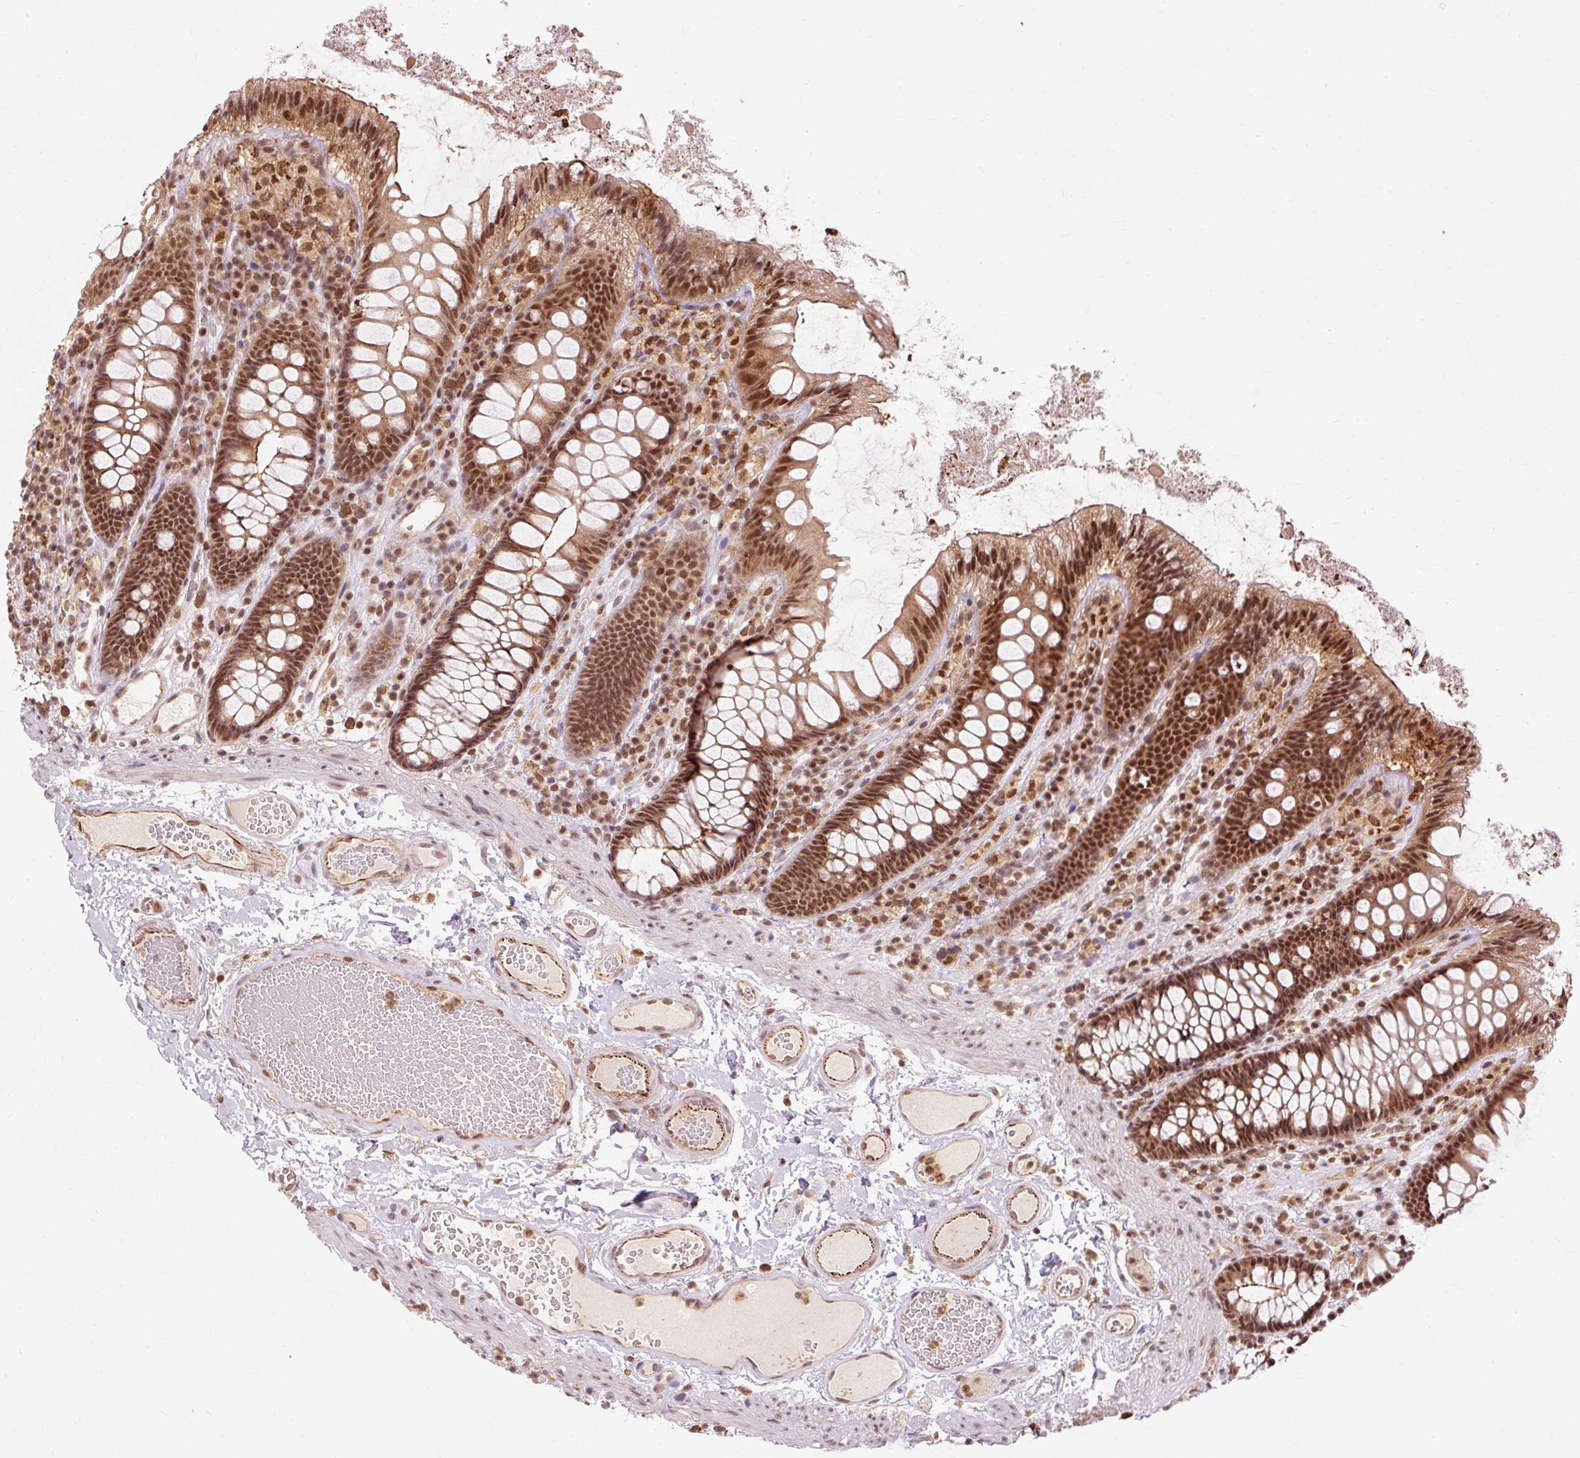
{"staining": {"intensity": "moderate", "quantity": ">75%", "location": "cytoplasmic/membranous,nuclear"}, "tissue": "colon", "cell_type": "Endothelial cells", "image_type": "normal", "snomed": [{"axis": "morphology", "description": "Normal tissue, NOS"}, {"axis": "topography", "description": "Colon"}], "caption": "DAB (3,3'-diaminobenzidine) immunohistochemical staining of unremarkable colon displays moderate cytoplasmic/membranous,nuclear protein positivity in approximately >75% of endothelial cells.", "gene": "CSTF1", "patient": {"sex": "male", "age": 84}}